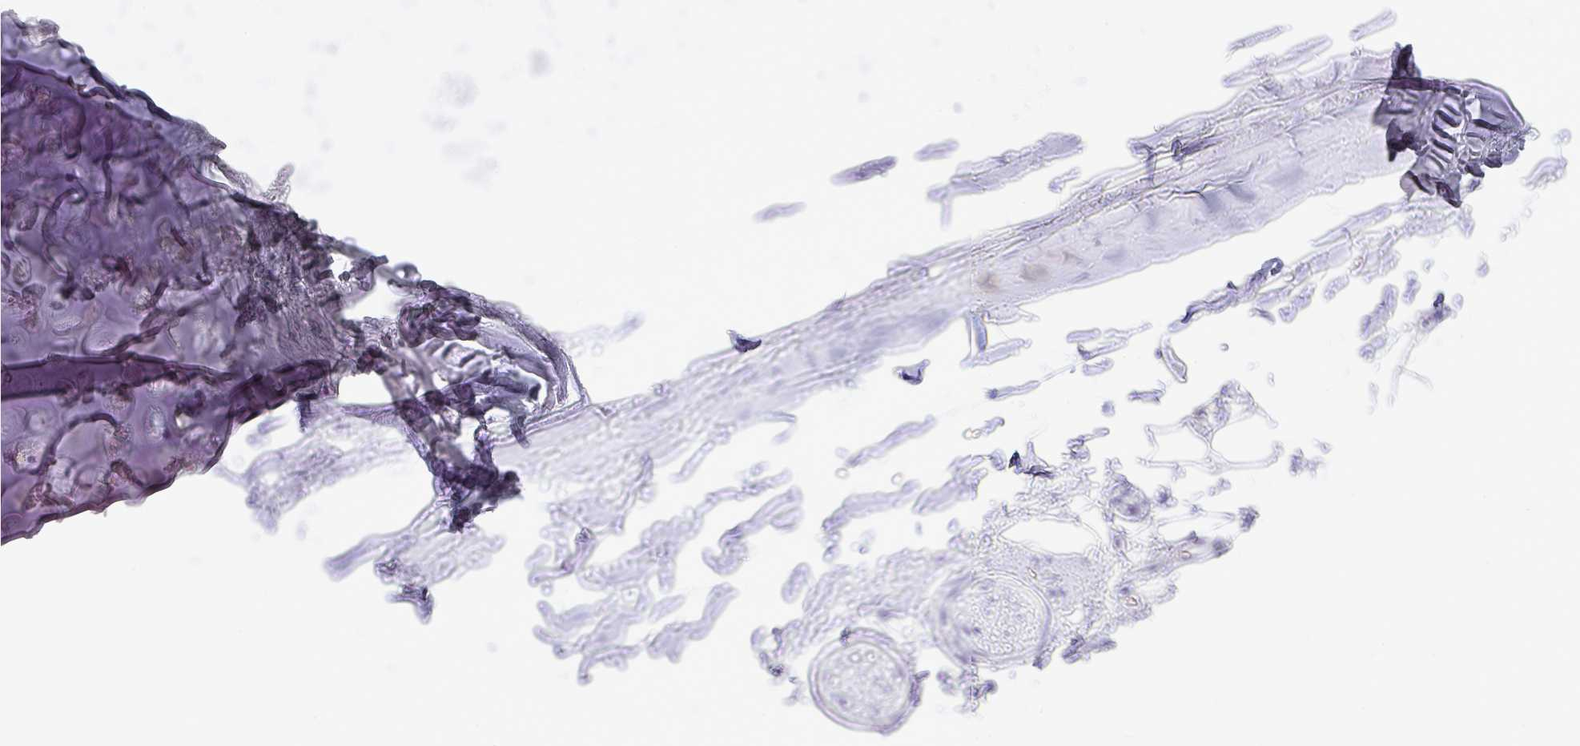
{"staining": {"intensity": "negative", "quantity": "none", "location": "none"}, "tissue": "adipose tissue", "cell_type": "Adipocytes", "image_type": "normal", "snomed": [{"axis": "morphology", "description": "Normal tissue, NOS"}, {"axis": "topography", "description": "Lymph node"}, {"axis": "topography", "description": "Cartilage tissue"}, {"axis": "topography", "description": "Bronchus"}], "caption": "An image of adipose tissue stained for a protein shows no brown staining in adipocytes. (Brightfield microscopy of DAB immunohistochemistry at high magnification).", "gene": "PGA3", "patient": {"sex": "female", "age": 70}}